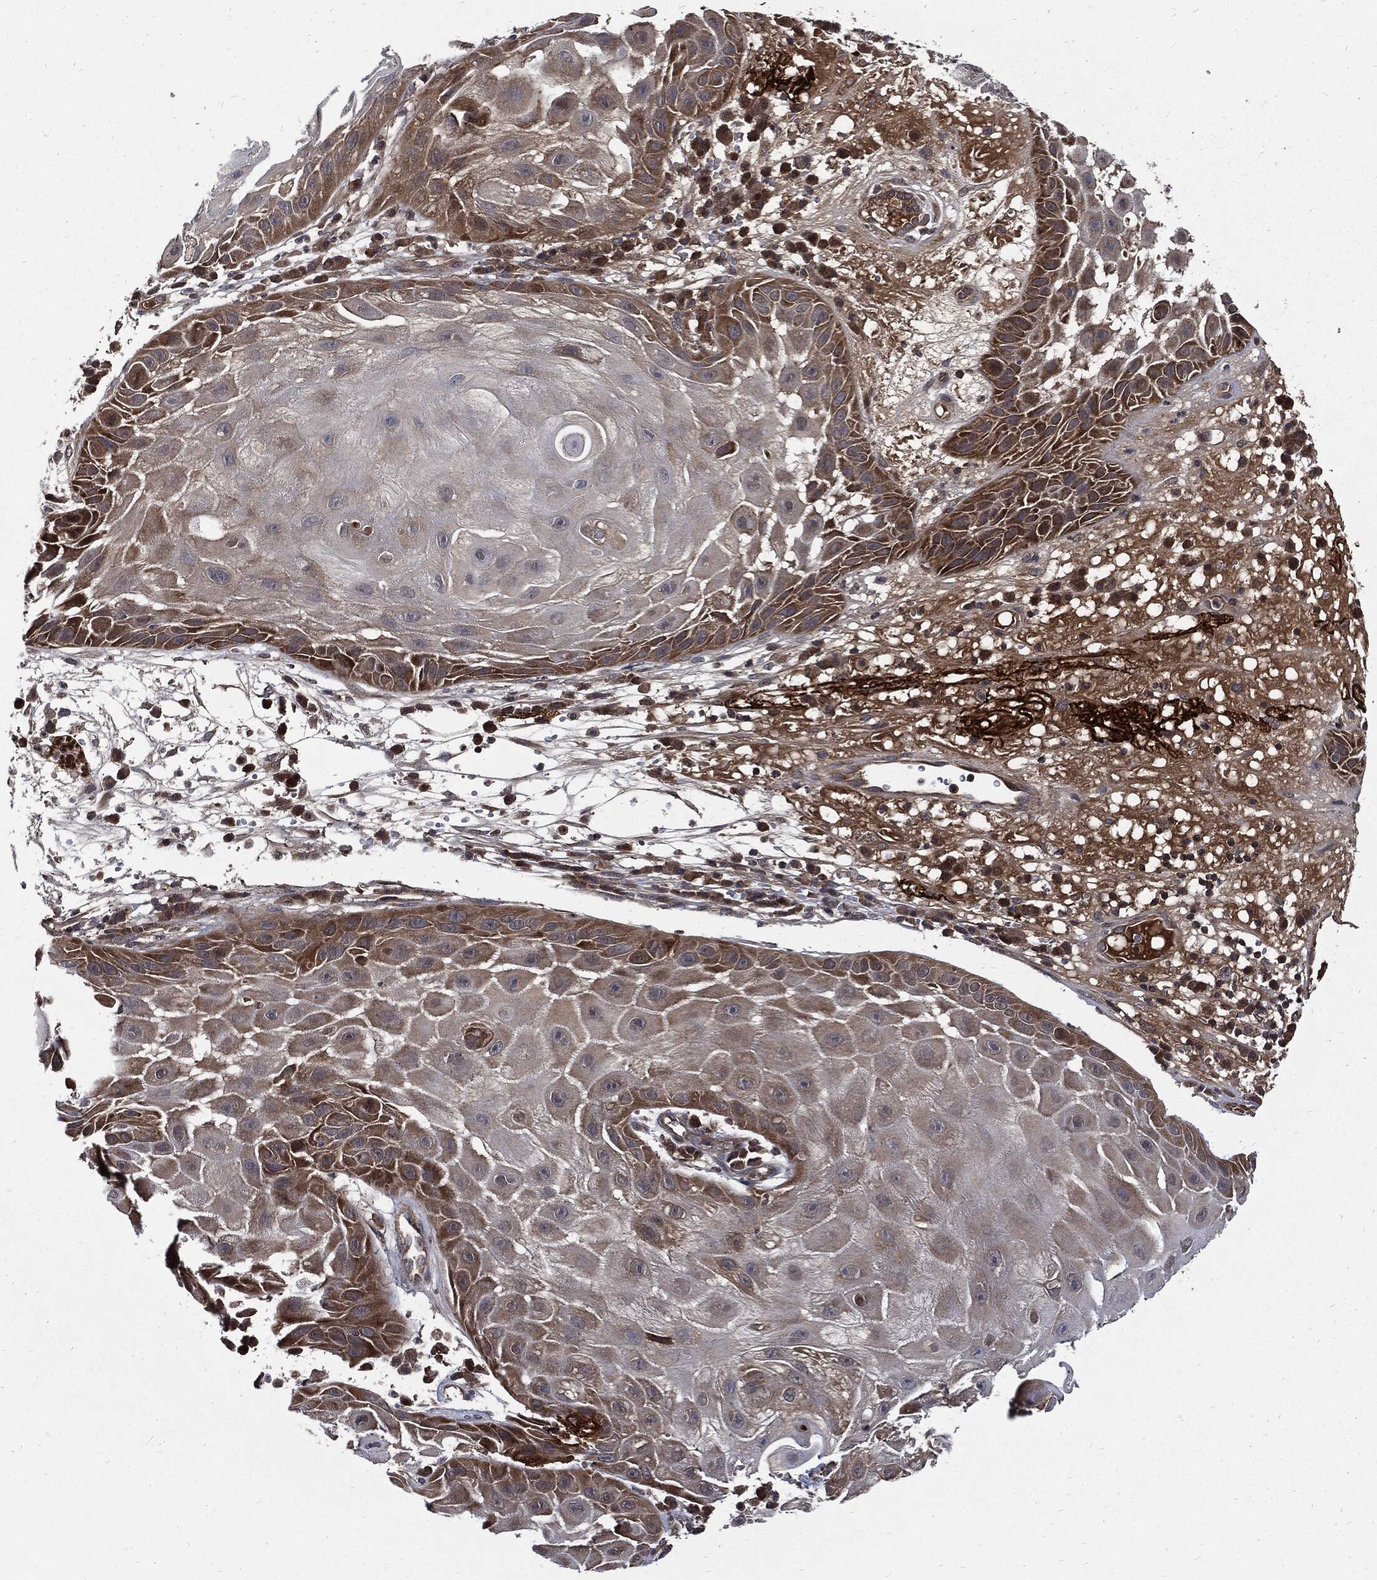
{"staining": {"intensity": "strong", "quantity": "25%-75%", "location": "cytoplasmic/membranous"}, "tissue": "skin cancer", "cell_type": "Tumor cells", "image_type": "cancer", "snomed": [{"axis": "morphology", "description": "Normal tissue, NOS"}, {"axis": "morphology", "description": "Squamous cell carcinoma, NOS"}, {"axis": "topography", "description": "Skin"}], "caption": "IHC staining of squamous cell carcinoma (skin), which shows high levels of strong cytoplasmic/membranous expression in about 25%-75% of tumor cells indicating strong cytoplasmic/membranous protein positivity. The staining was performed using DAB (brown) for protein detection and nuclei were counterstained in hematoxylin (blue).", "gene": "CLU", "patient": {"sex": "male", "age": 79}}